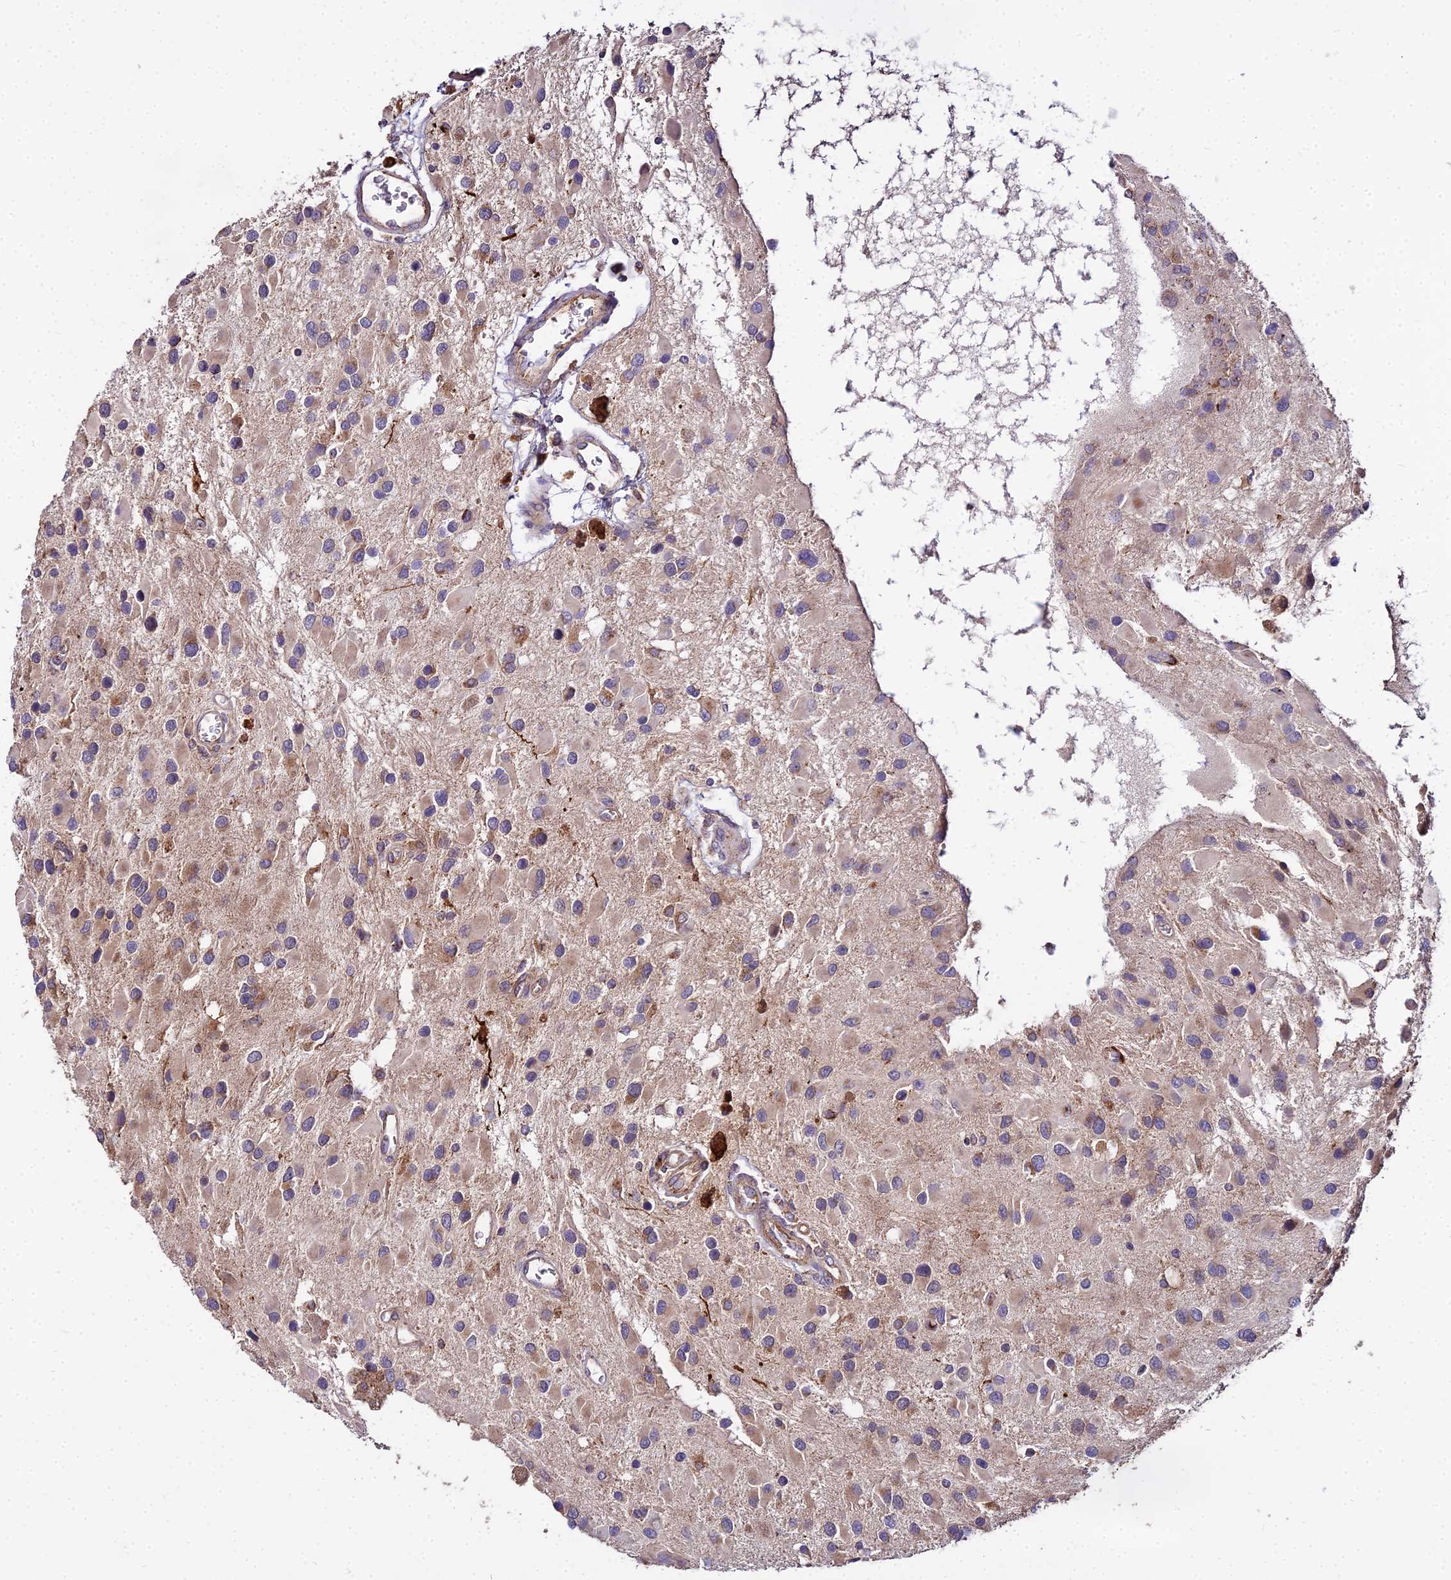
{"staining": {"intensity": "moderate", "quantity": "25%-75%", "location": "cytoplasmic/membranous"}, "tissue": "glioma", "cell_type": "Tumor cells", "image_type": "cancer", "snomed": [{"axis": "morphology", "description": "Glioma, malignant, High grade"}, {"axis": "topography", "description": "Brain"}], "caption": "An immunohistochemistry (IHC) micrograph of neoplastic tissue is shown. Protein staining in brown shows moderate cytoplasmic/membranous positivity in malignant glioma (high-grade) within tumor cells.", "gene": "PEX19", "patient": {"sex": "male", "age": 53}}